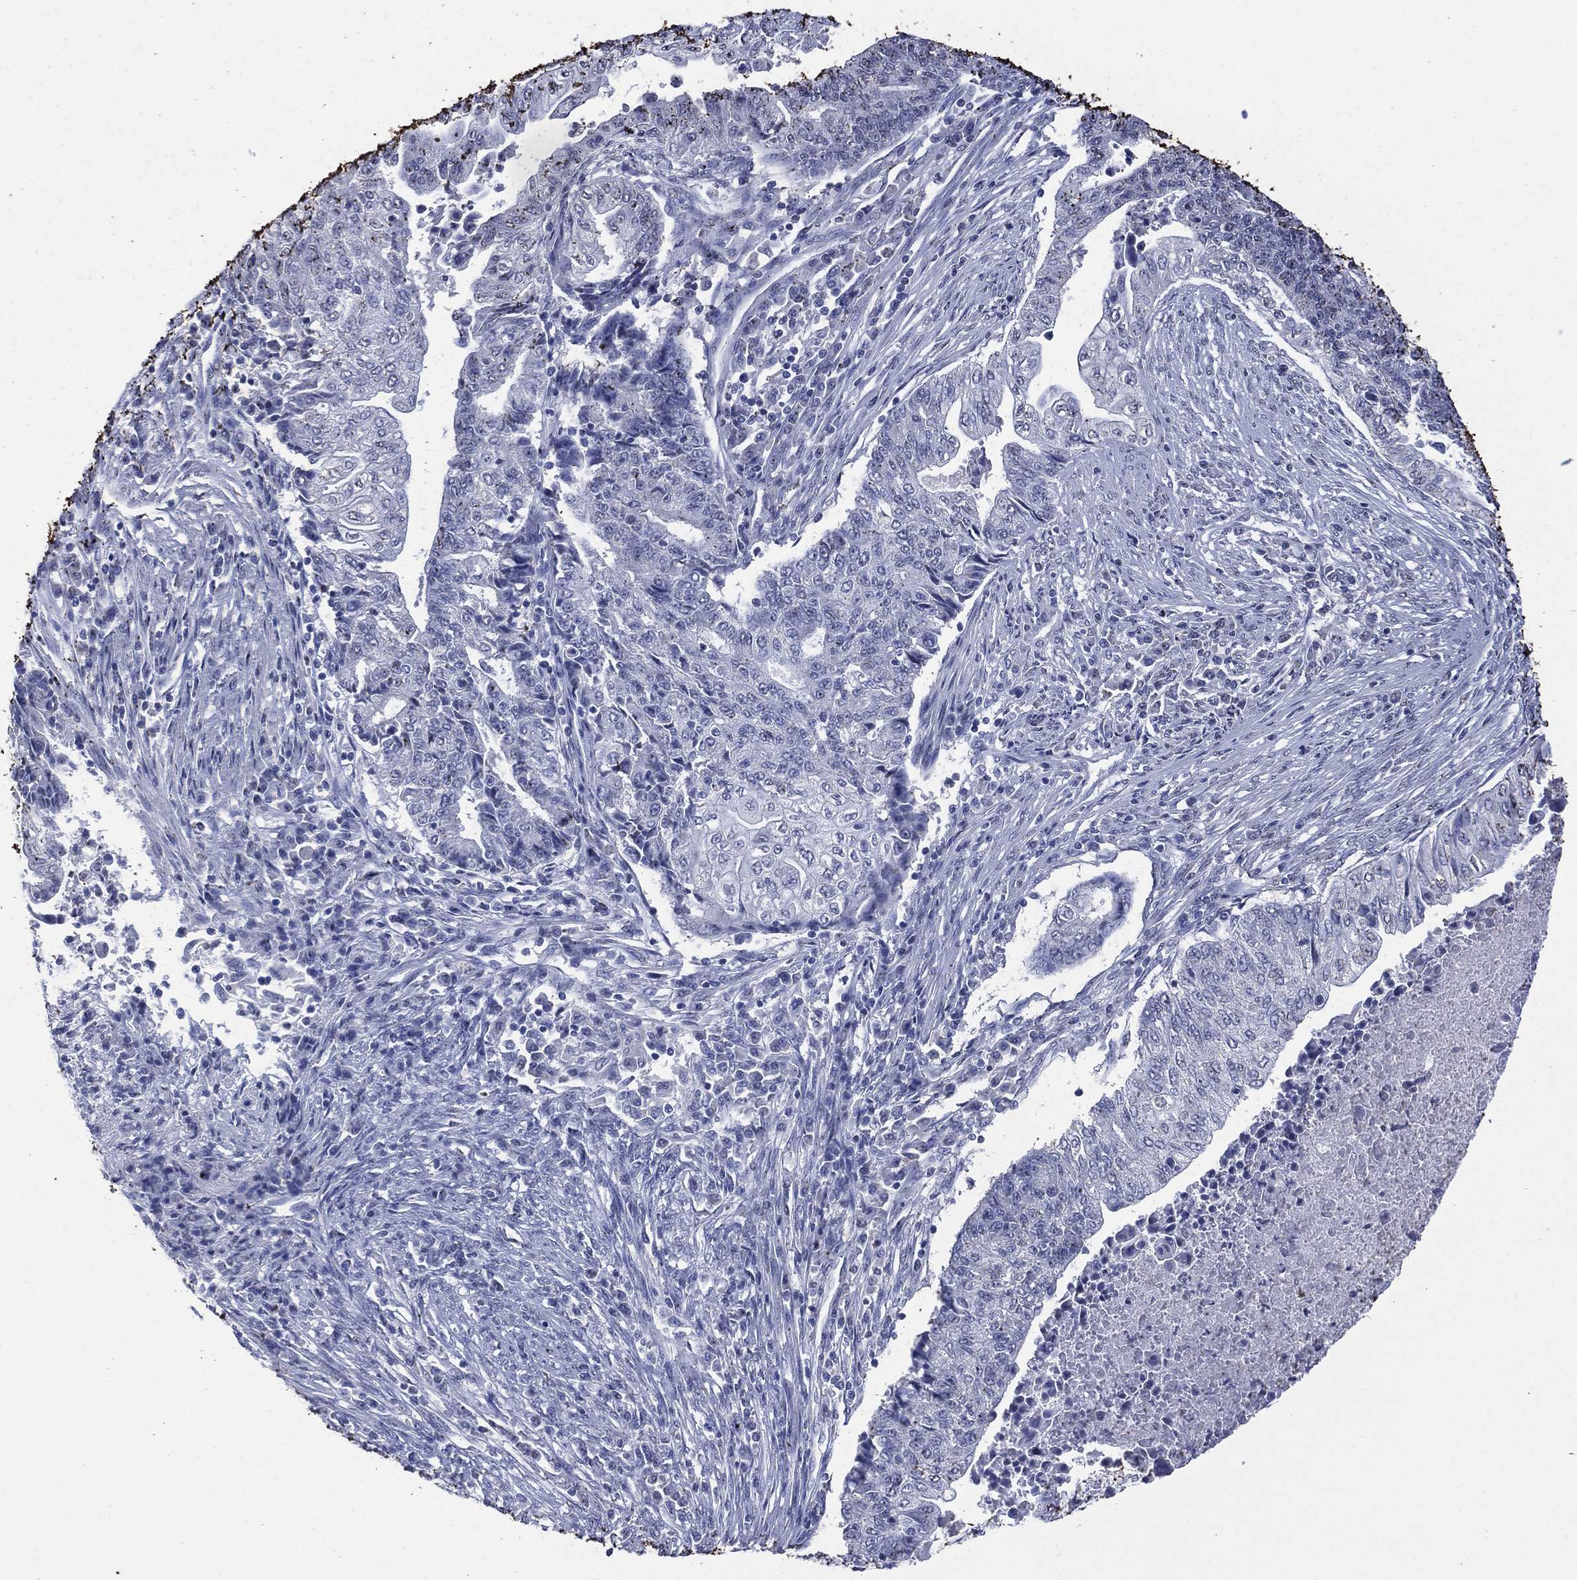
{"staining": {"intensity": "negative", "quantity": "none", "location": "none"}, "tissue": "endometrial cancer", "cell_type": "Tumor cells", "image_type": "cancer", "snomed": [{"axis": "morphology", "description": "Adenocarcinoma, NOS"}, {"axis": "topography", "description": "Uterus"}, {"axis": "topography", "description": "Endometrium"}], "caption": "Tumor cells show no significant protein positivity in endometrial cancer.", "gene": "DSG1", "patient": {"sex": "female", "age": 54}}